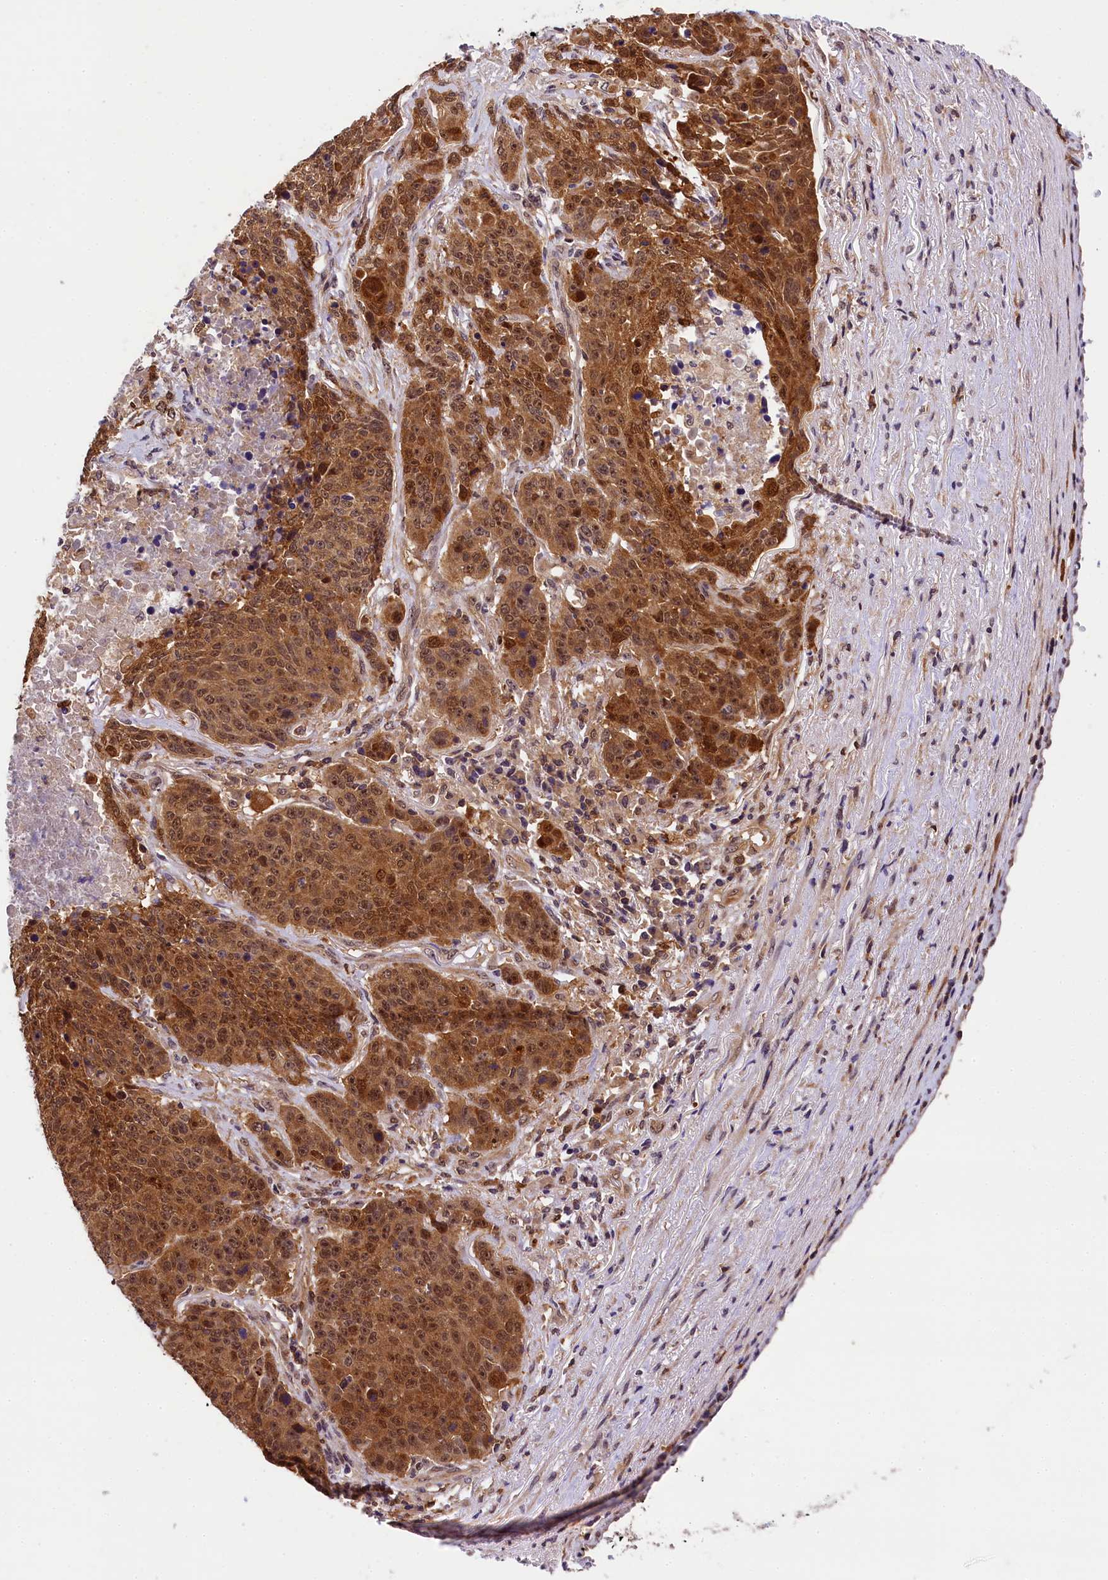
{"staining": {"intensity": "moderate", "quantity": ">75%", "location": "cytoplasmic/membranous,nuclear"}, "tissue": "lung cancer", "cell_type": "Tumor cells", "image_type": "cancer", "snomed": [{"axis": "morphology", "description": "Normal tissue, NOS"}, {"axis": "morphology", "description": "Squamous cell carcinoma, NOS"}, {"axis": "topography", "description": "Lymph node"}, {"axis": "topography", "description": "Lung"}], "caption": "High-power microscopy captured an IHC image of squamous cell carcinoma (lung), revealing moderate cytoplasmic/membranous and nuclear expression in about >75% of tumor cells.", "gene": "EIF6", "patient": {"sex": "male", "age": 66}}